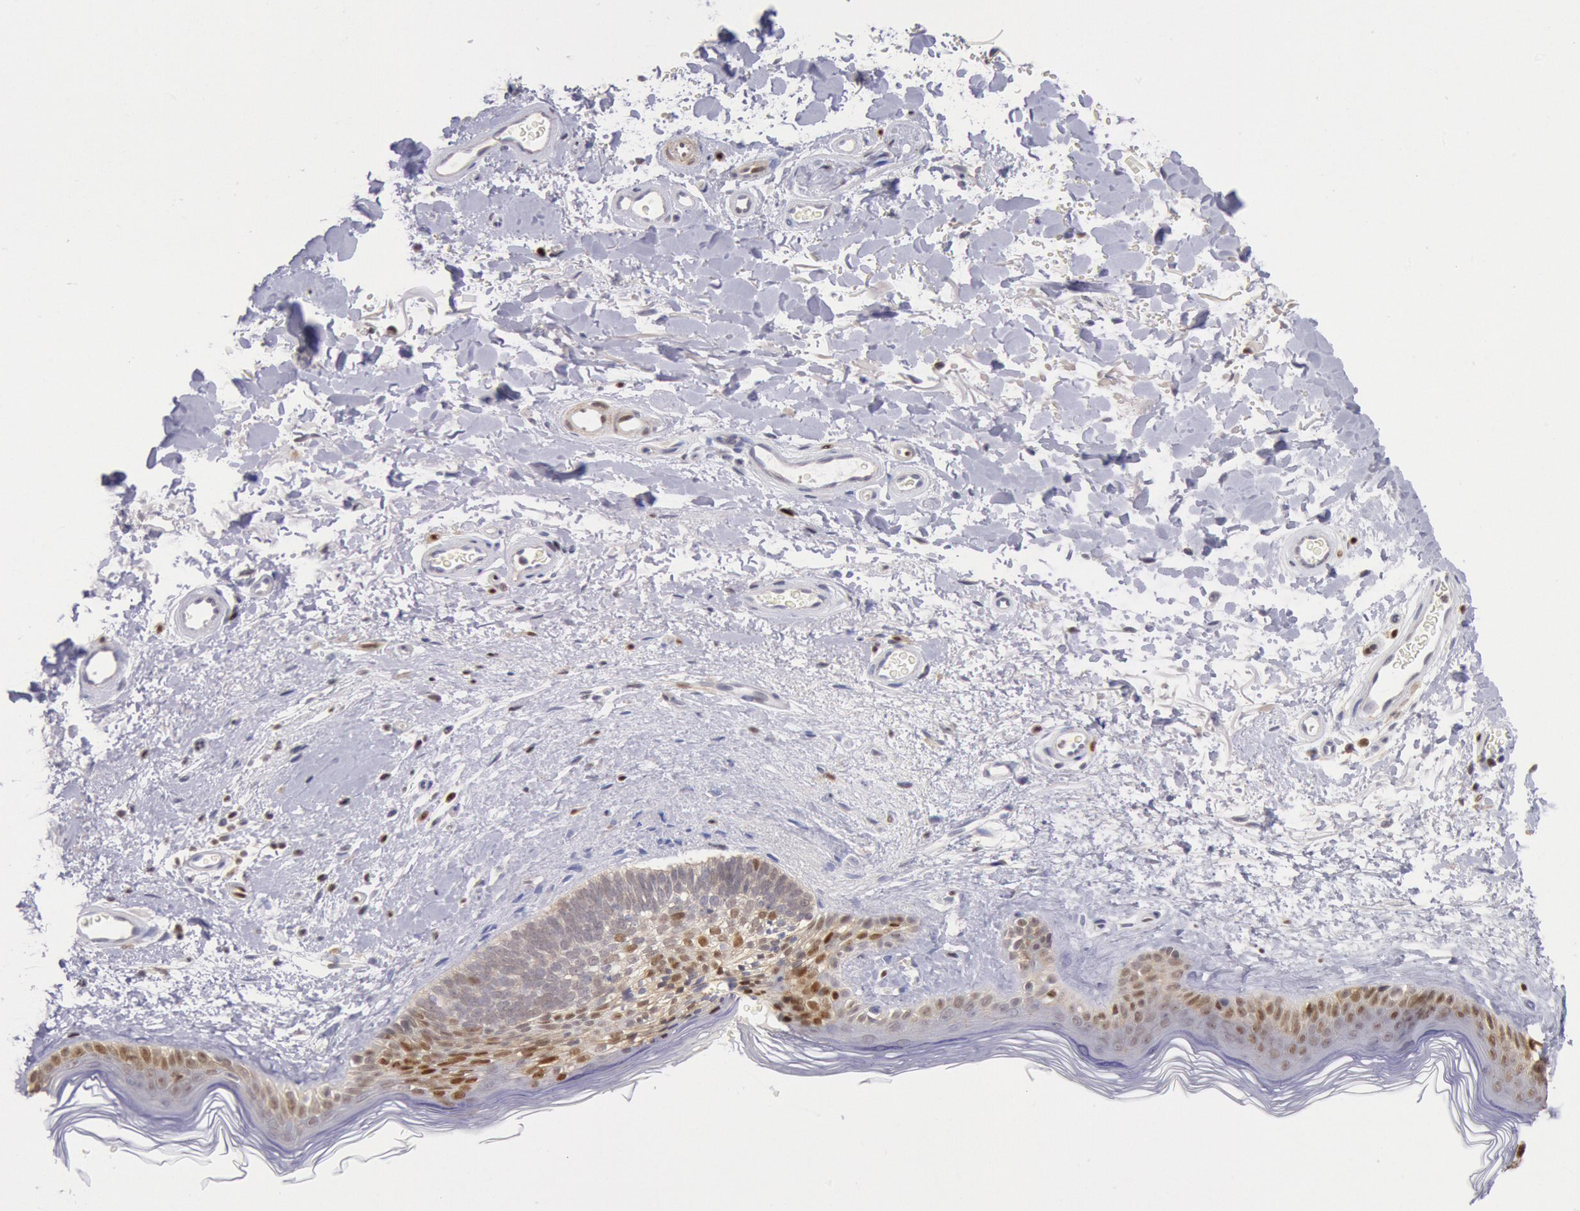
{"staining": {"intensity": "moderate", "quantity": "25%-75%", "location": "nuclear"}, "tissue": "skin", "cell_type": "Fibroblasts", "image_type": "normal", "snomed": [{"axis": "morphology", "description": "Normal tissue, NOS"}, {"axis": "topography", "description": "Skin"}], "caption": "This image demonstrates unremarkable skin stained with immunohistochemistry (IHC) to label a protein in brown. The nuclear of fibroblasts show moderate positivity for the protein. Nuclei are counter-stained blue.", "gene": "RPS6KA5", "patient": {"sex": "male", "age": 63}}